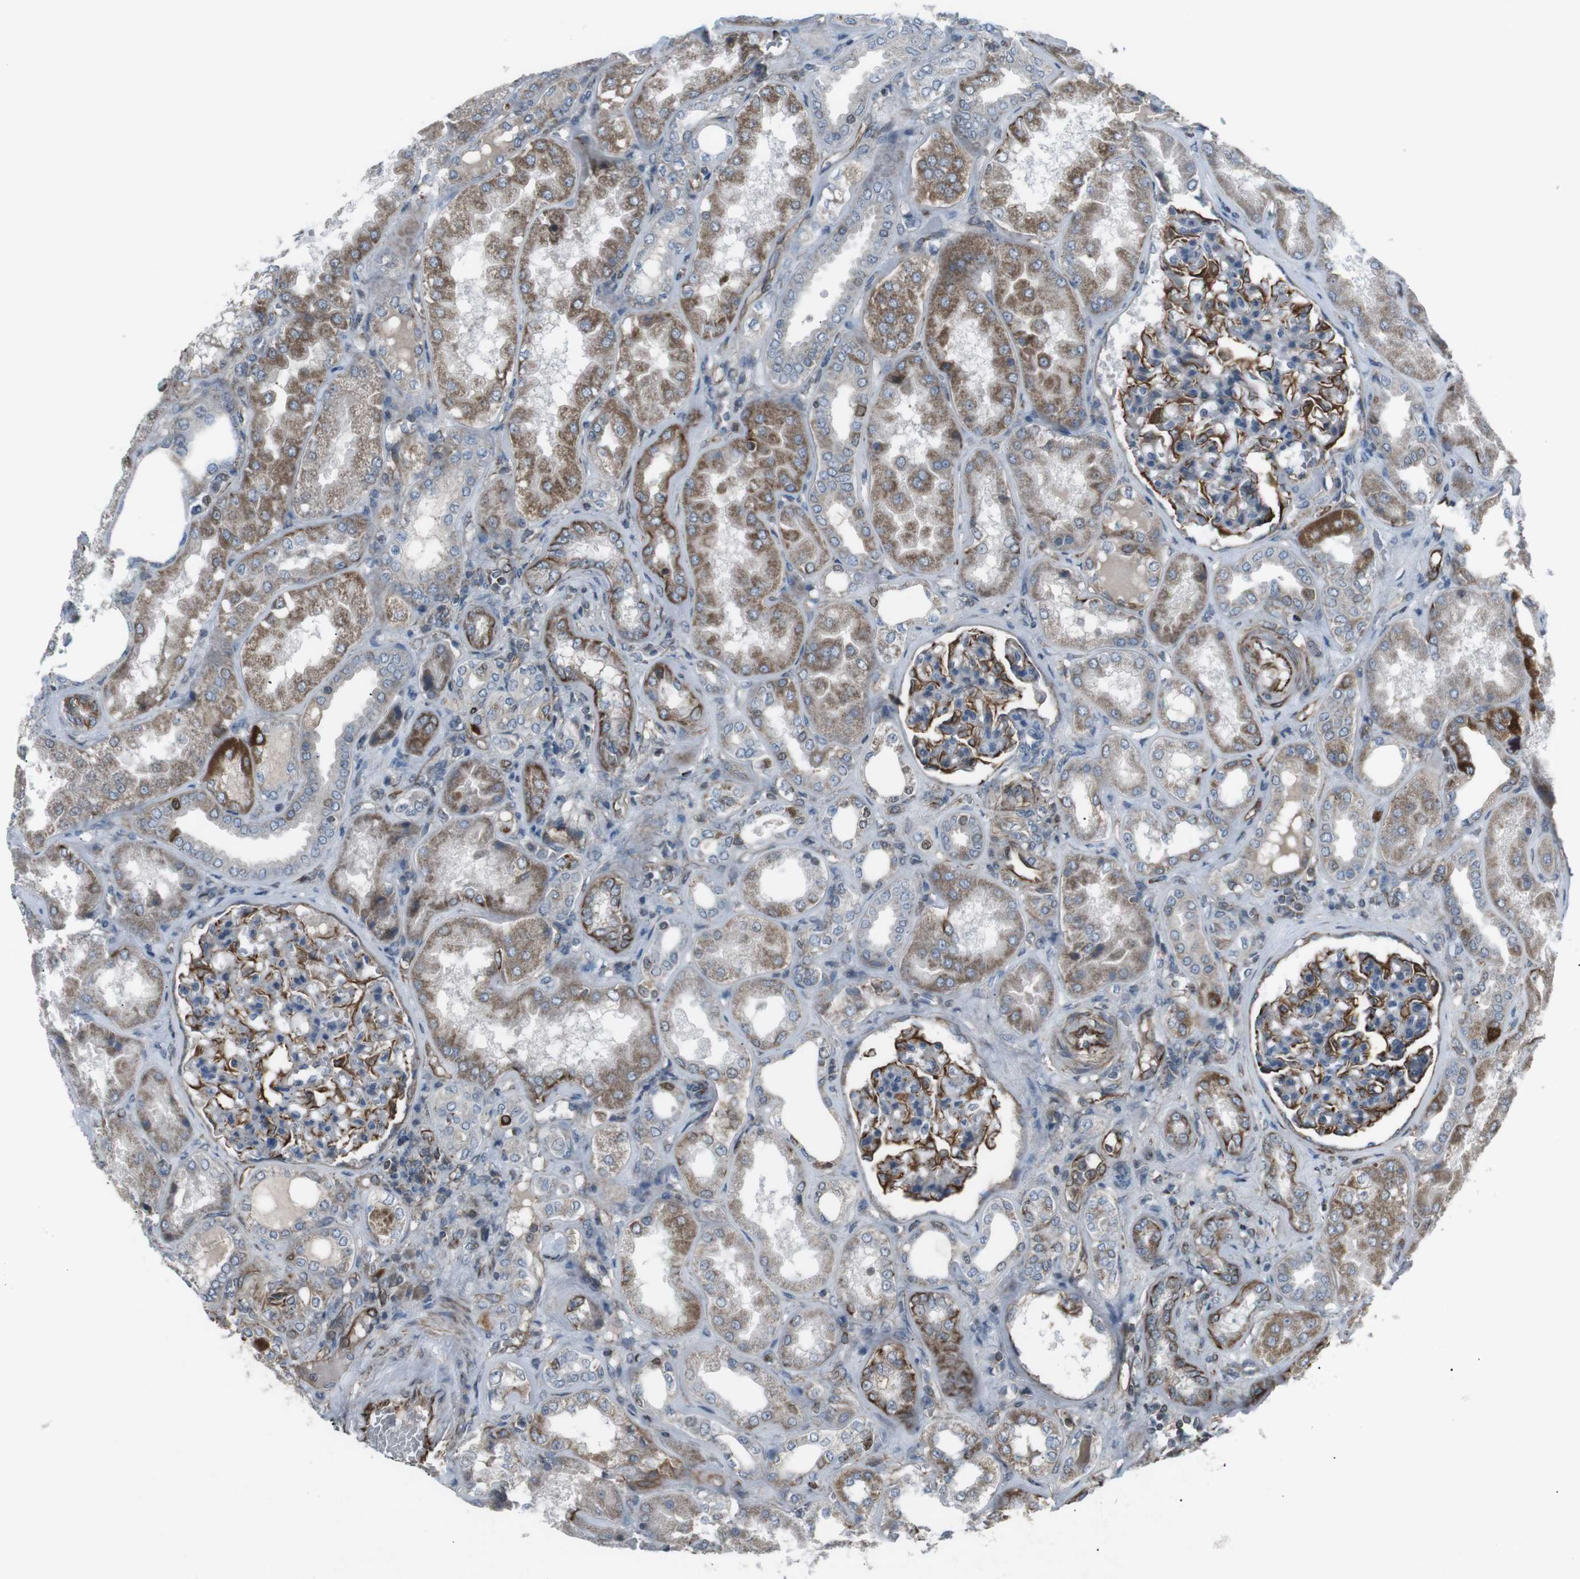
{"staining": {"intensity": "strong", "quantity": "25%-75%", "location": "cytoplasmic/membranous"}, "tissue": "kidney", "cell_type": "Cells in glomeruli", "image_type": "normal", "snomed": [{"axis": "morphology", "description": "Normal tissue, NOS"}, {"axis": "topography", "description": "Kidney"}], "caption": "Immunohistochemistry (DAB (3,3'-diaminobenzidine)) staining of unremarkable human kidney demonstrates strong cytoplasmic/membranous protein staining in approximately 25%-75% of cells in glomeruli.", "gene": "TMEM141", "patient": {"sex": "female", "age": 56}}